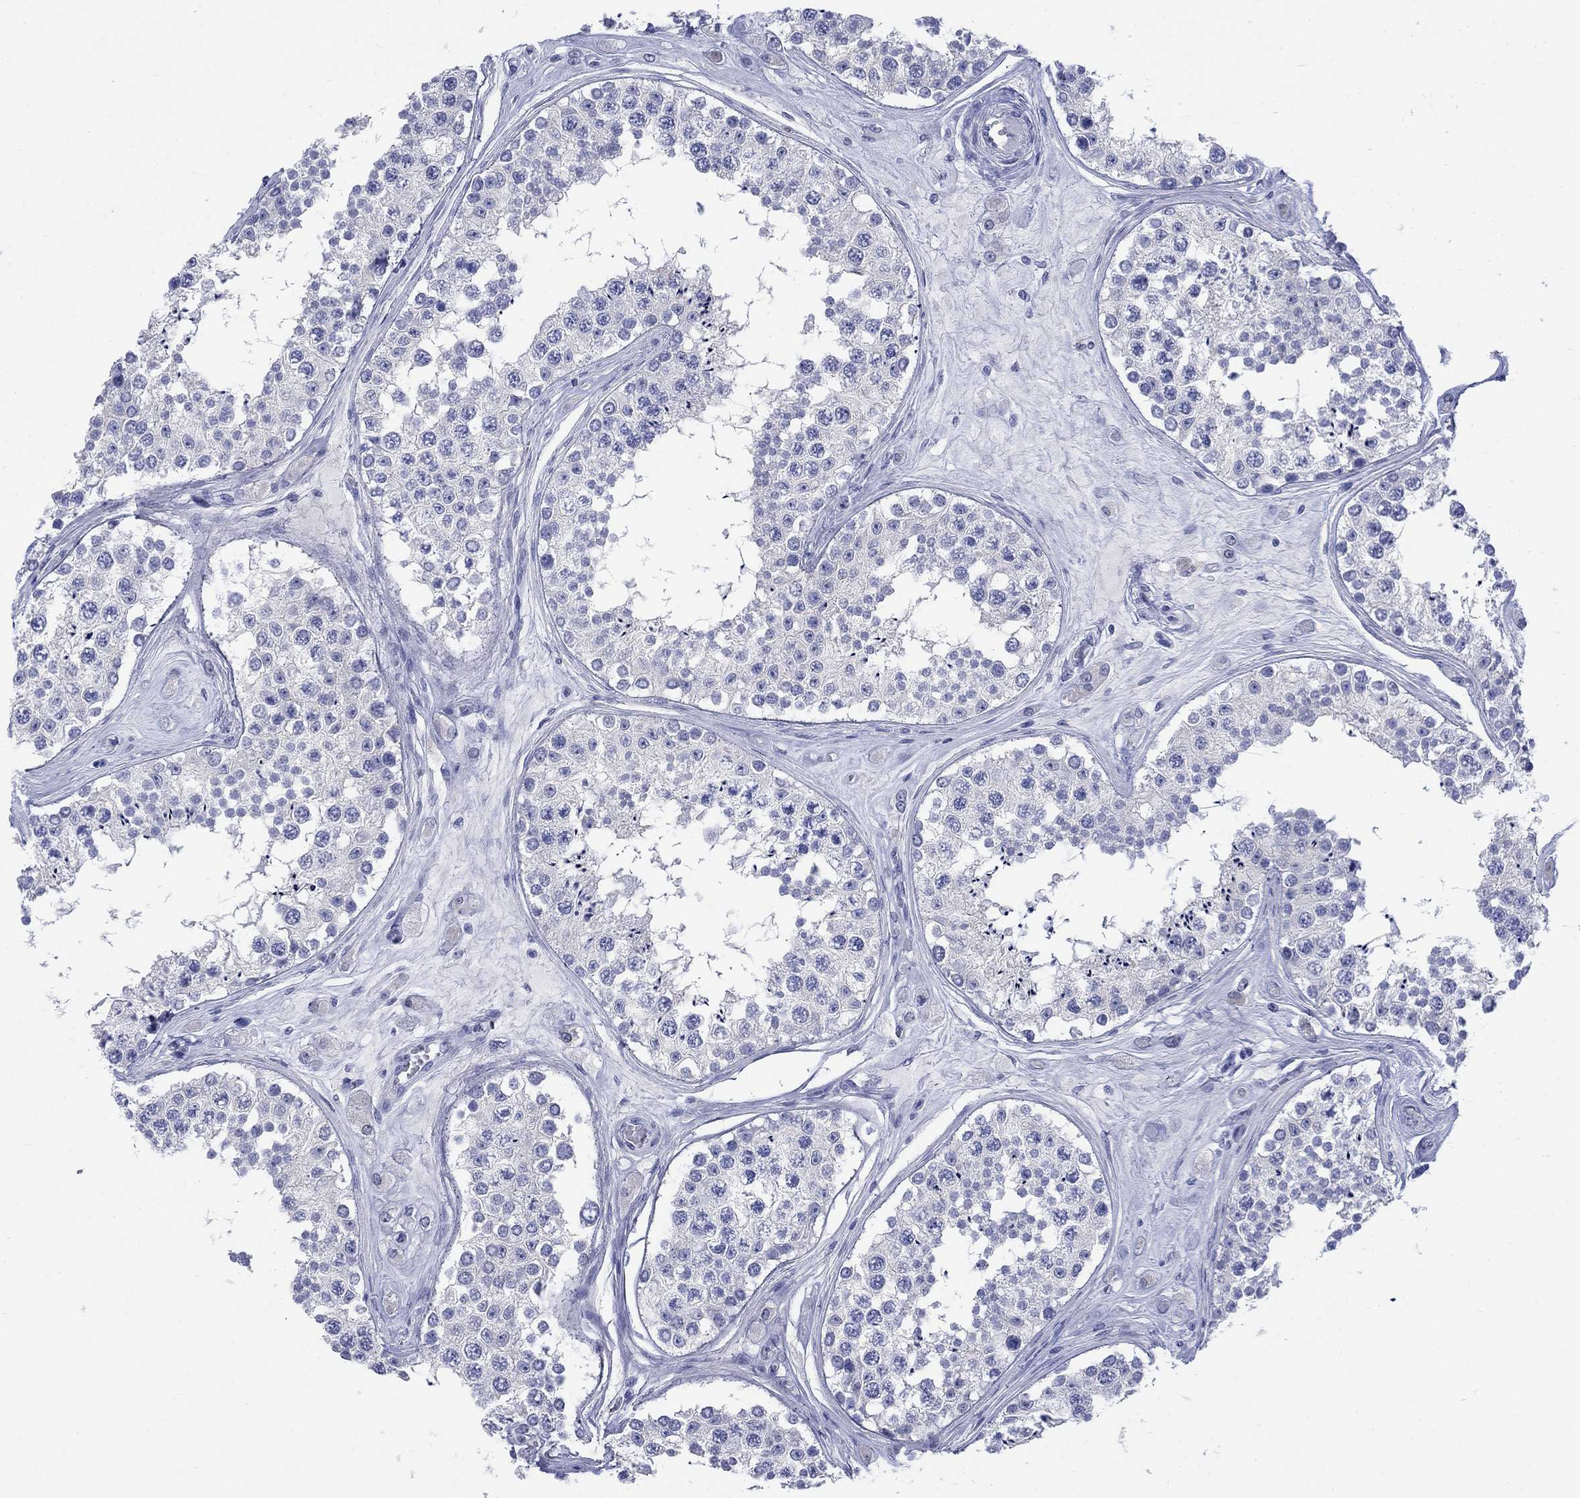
{"staining": {"intensity": "negative", "quantity": "none", "location": "none"}, "tissue": "testis", "cell_type": "Cells in seminiferous ducts", "image_type": "normal", "snomed": [{"axis": "morphology", "description": "Normal tissue, NOS"}, {"axis": "topography", "description": "Testis"}], "caption": "Cells in seminiferous ducts are negative for brown protein staining in unremarkable testis.", "gene": "IGF2BP3", "patient": {"sex": "male", "age": 25}}